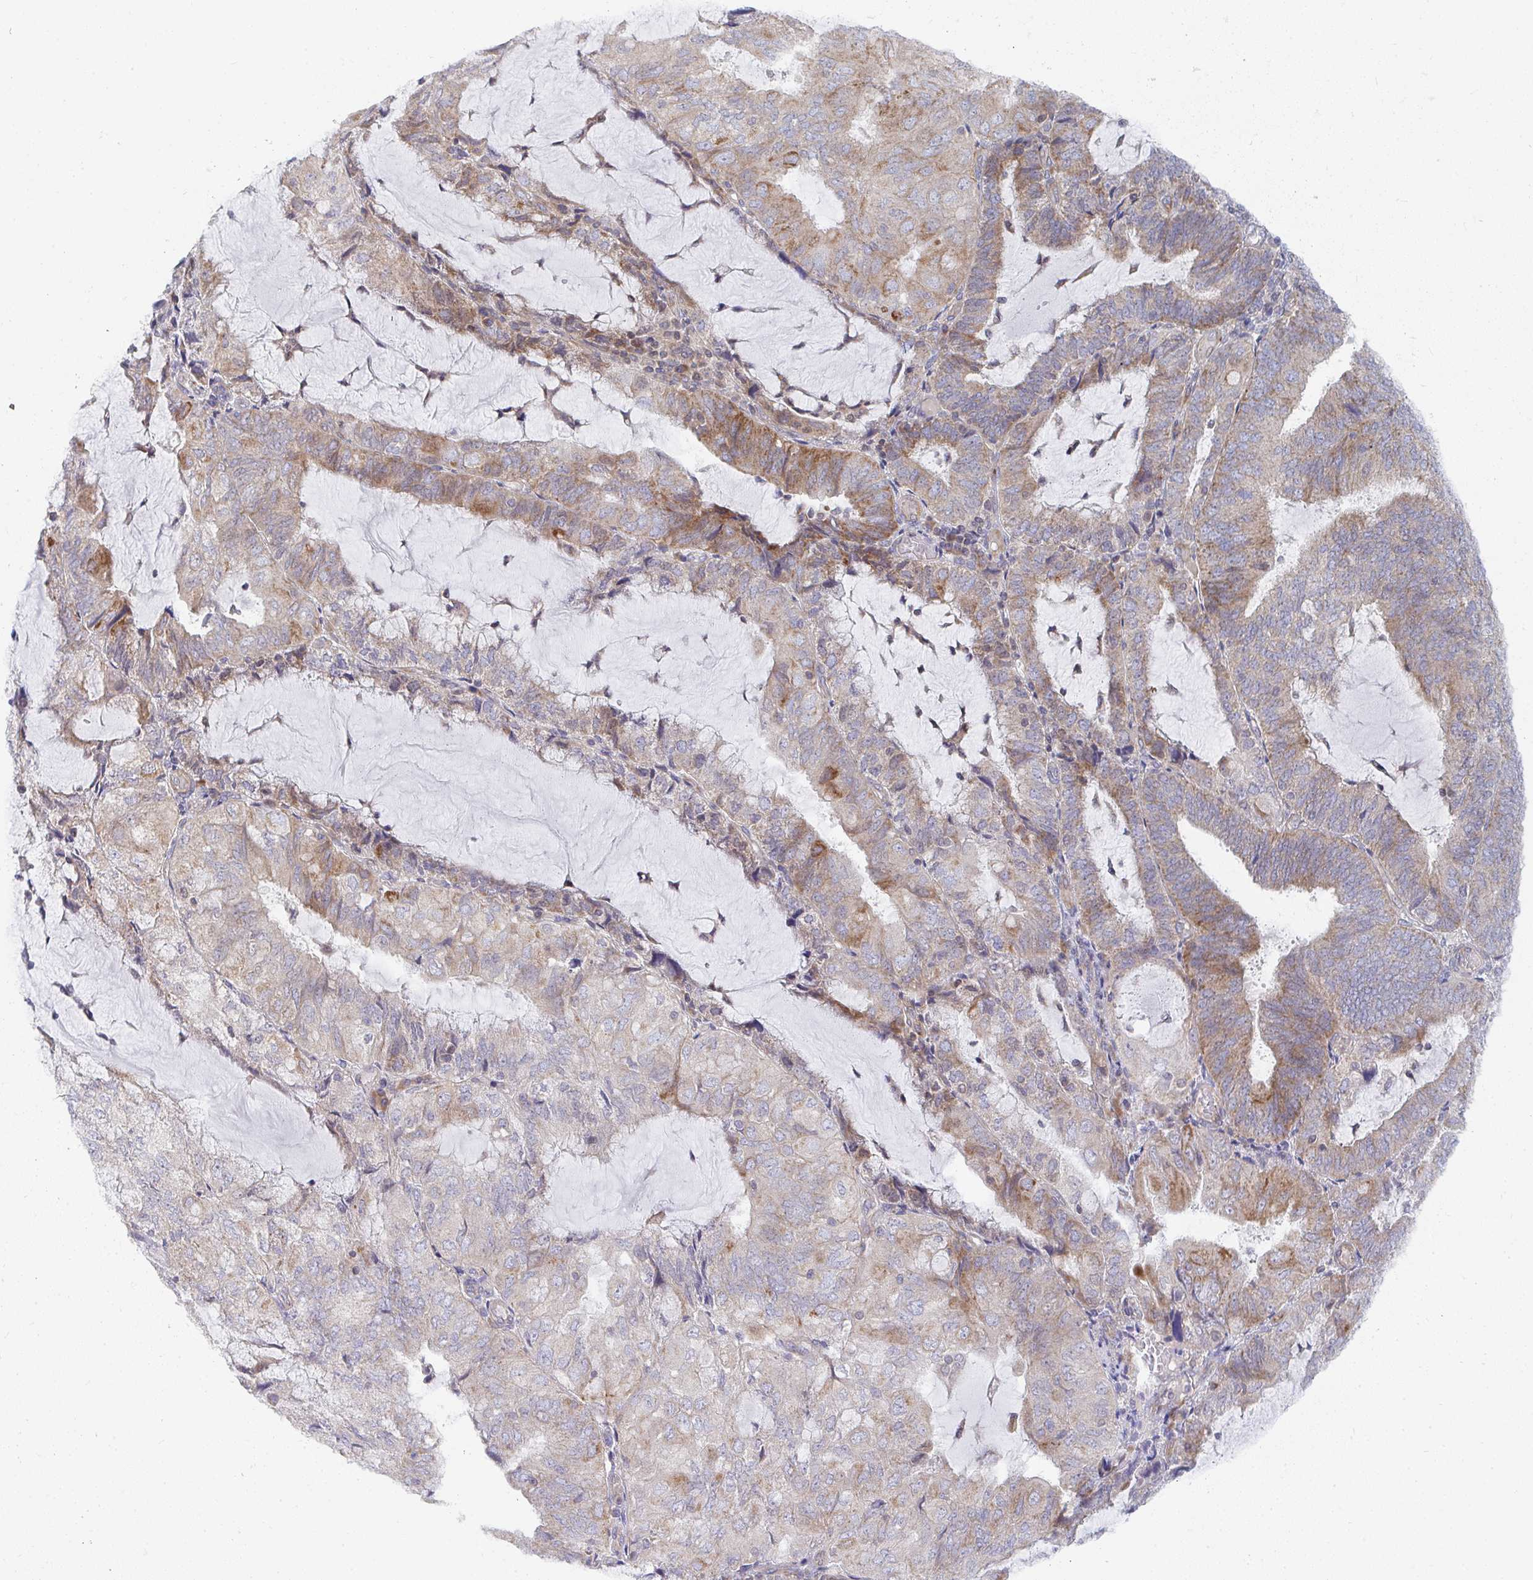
{"staining": {"intensity": "moderate", "quantity": "25%-75%", "location": "cytoplasmic/membranous"}, "tissue": "endometrial cancer", "cell_type": "Tumor cells", "image_type": "cancer", "snomed": [{"axis": "morphology", "description": "Adenocarcinoma, NOS"}, {"axis": "topography", "description": "Endometrium"}], "caption": "Endometrial adenocarcinoma stained with immunohistochemistry (IHC) displays moderate cytoplasmic/membranous positivity in about 25%-75% of tumor cells.", "gene": "EIF1AD", "patient": {"sex": "female", "age": 81}}